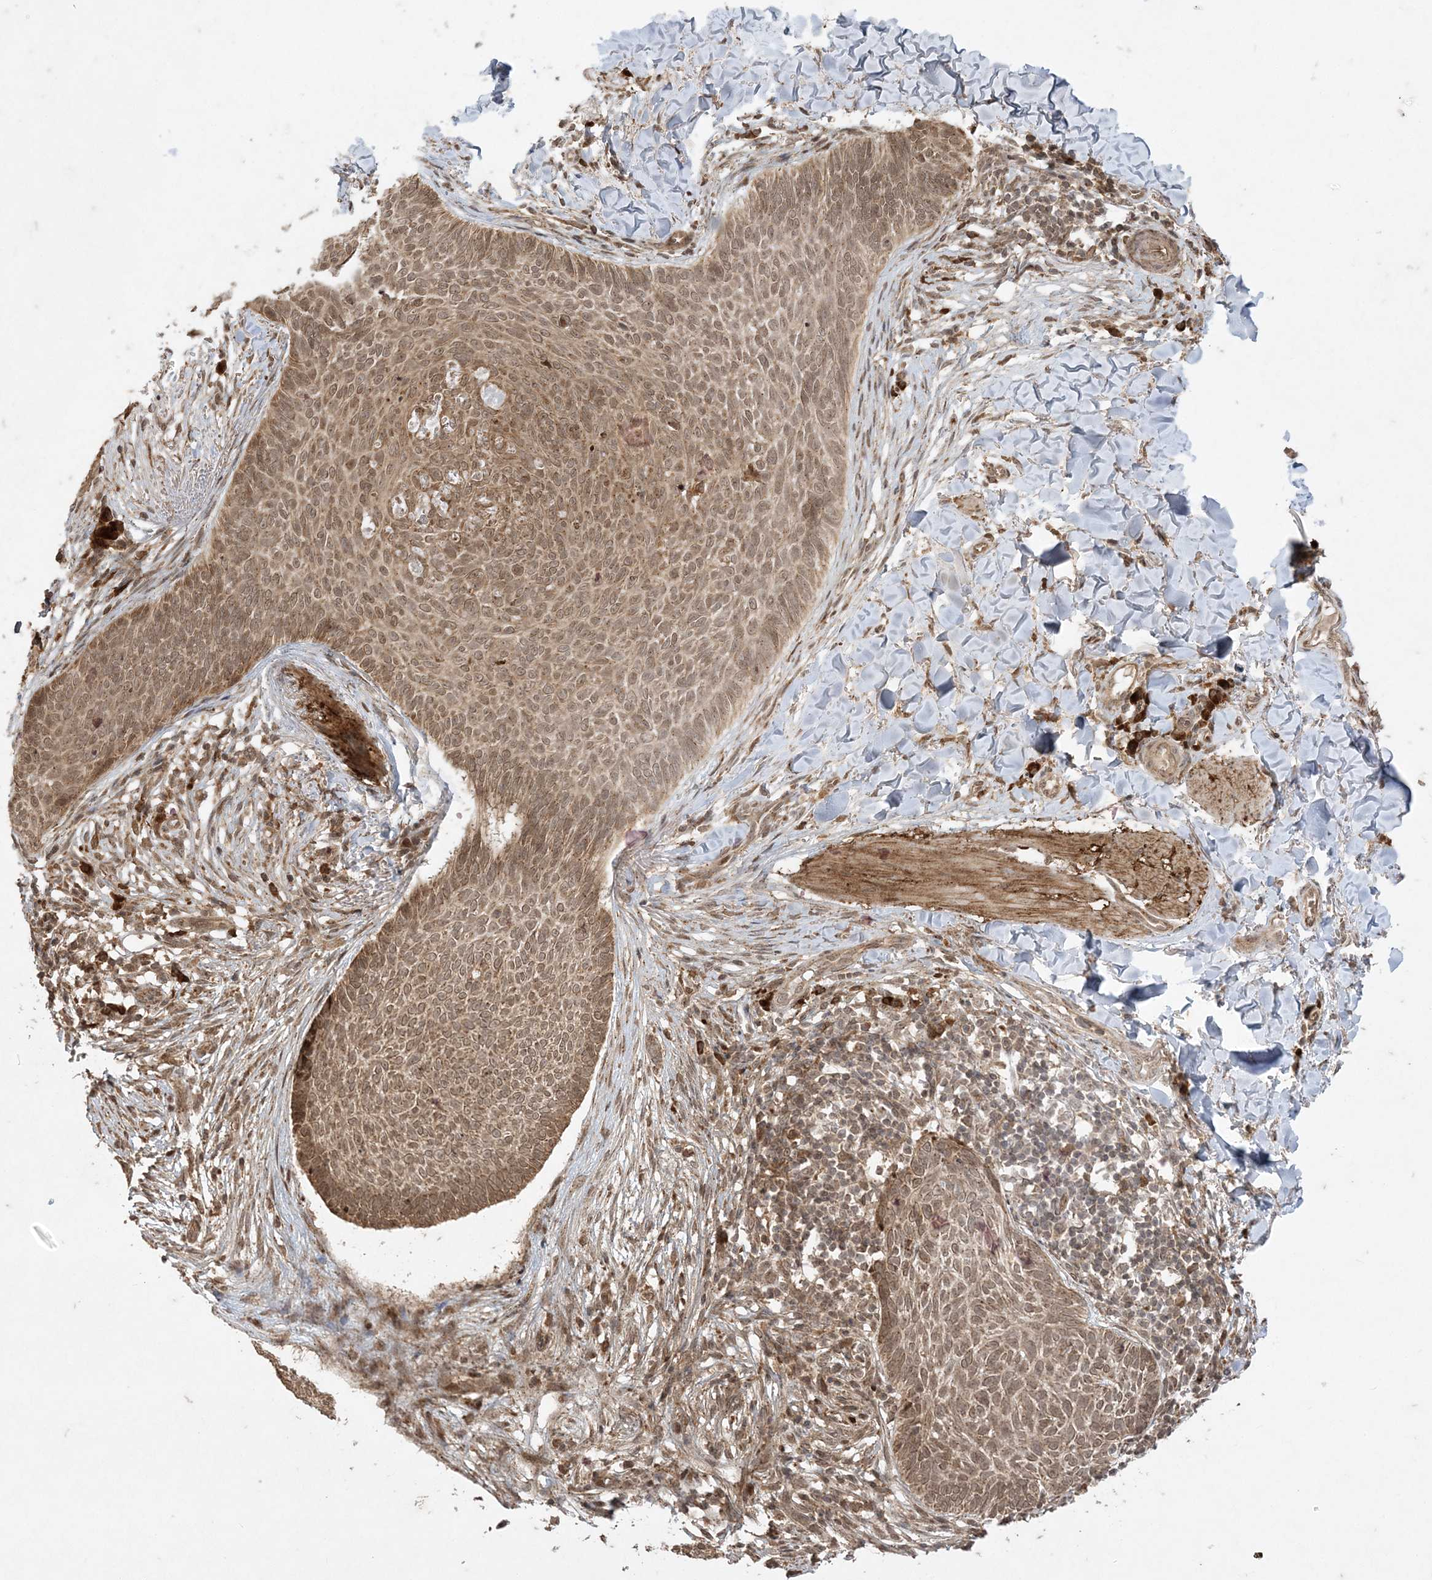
{"staining": {"intensity": "moderate", "quantity": ">75%", "location": "cytoplasmic/membranous,nuclear"}, "tissue": "skin cancer", "cell_type": "Tumor cells", "image_type": "cancer", "snomed": [{"axis": "morphology", "description": "Normal tissue, NOS"}, {"axis": "morphology", "description": "Basal cell carcinoma"}, {"axis": "topography", "description": "Skin"}], "caption": "Protein staining of skin basal cell carcinoma tissue shows moderate cytoplasmic/membranous and nuclear positivity in about >75% of tumor cells.", "gene": "RRAS", "patient": {"sex": "male", "age": 50}}